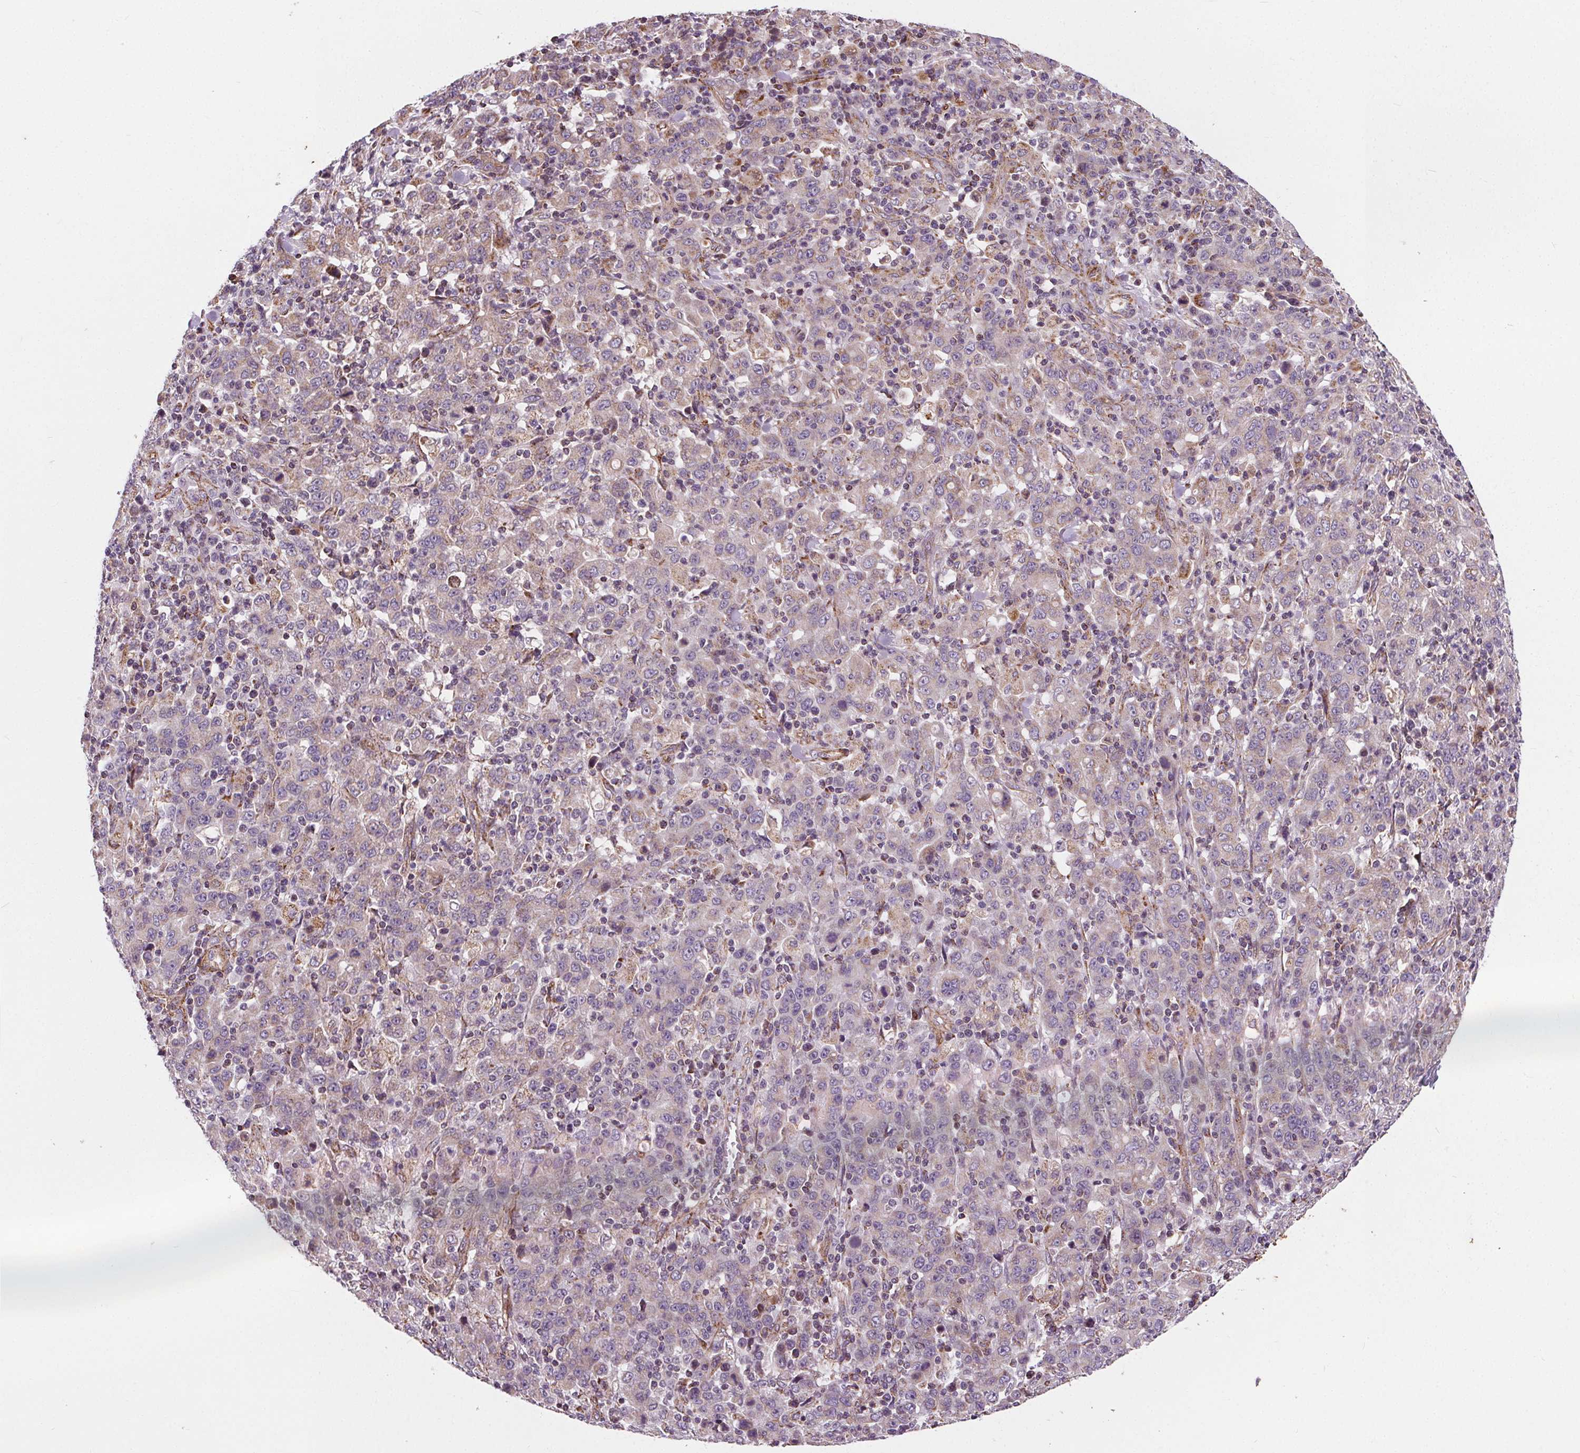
{"staining": {"intensity": "weak", "quantity": "25%-75%", "location": "cytoplasmic/membranous"}, "tissue": "stomach cancer", "cell_type": "Tumor cells", "image_type": "cancer", "snomed": [{"axis": "morphology", "description": "Adenocarcinoma, NOS"}, {"axis": "topography", "description": "Stomach, upper"}], "caption": "Adenocarcinoma (stomach) stained with a protein marker reveals weak staining in tumor cells.", "gene": "GOLT1B", "patient": {"sex": "male", "age": 69}}